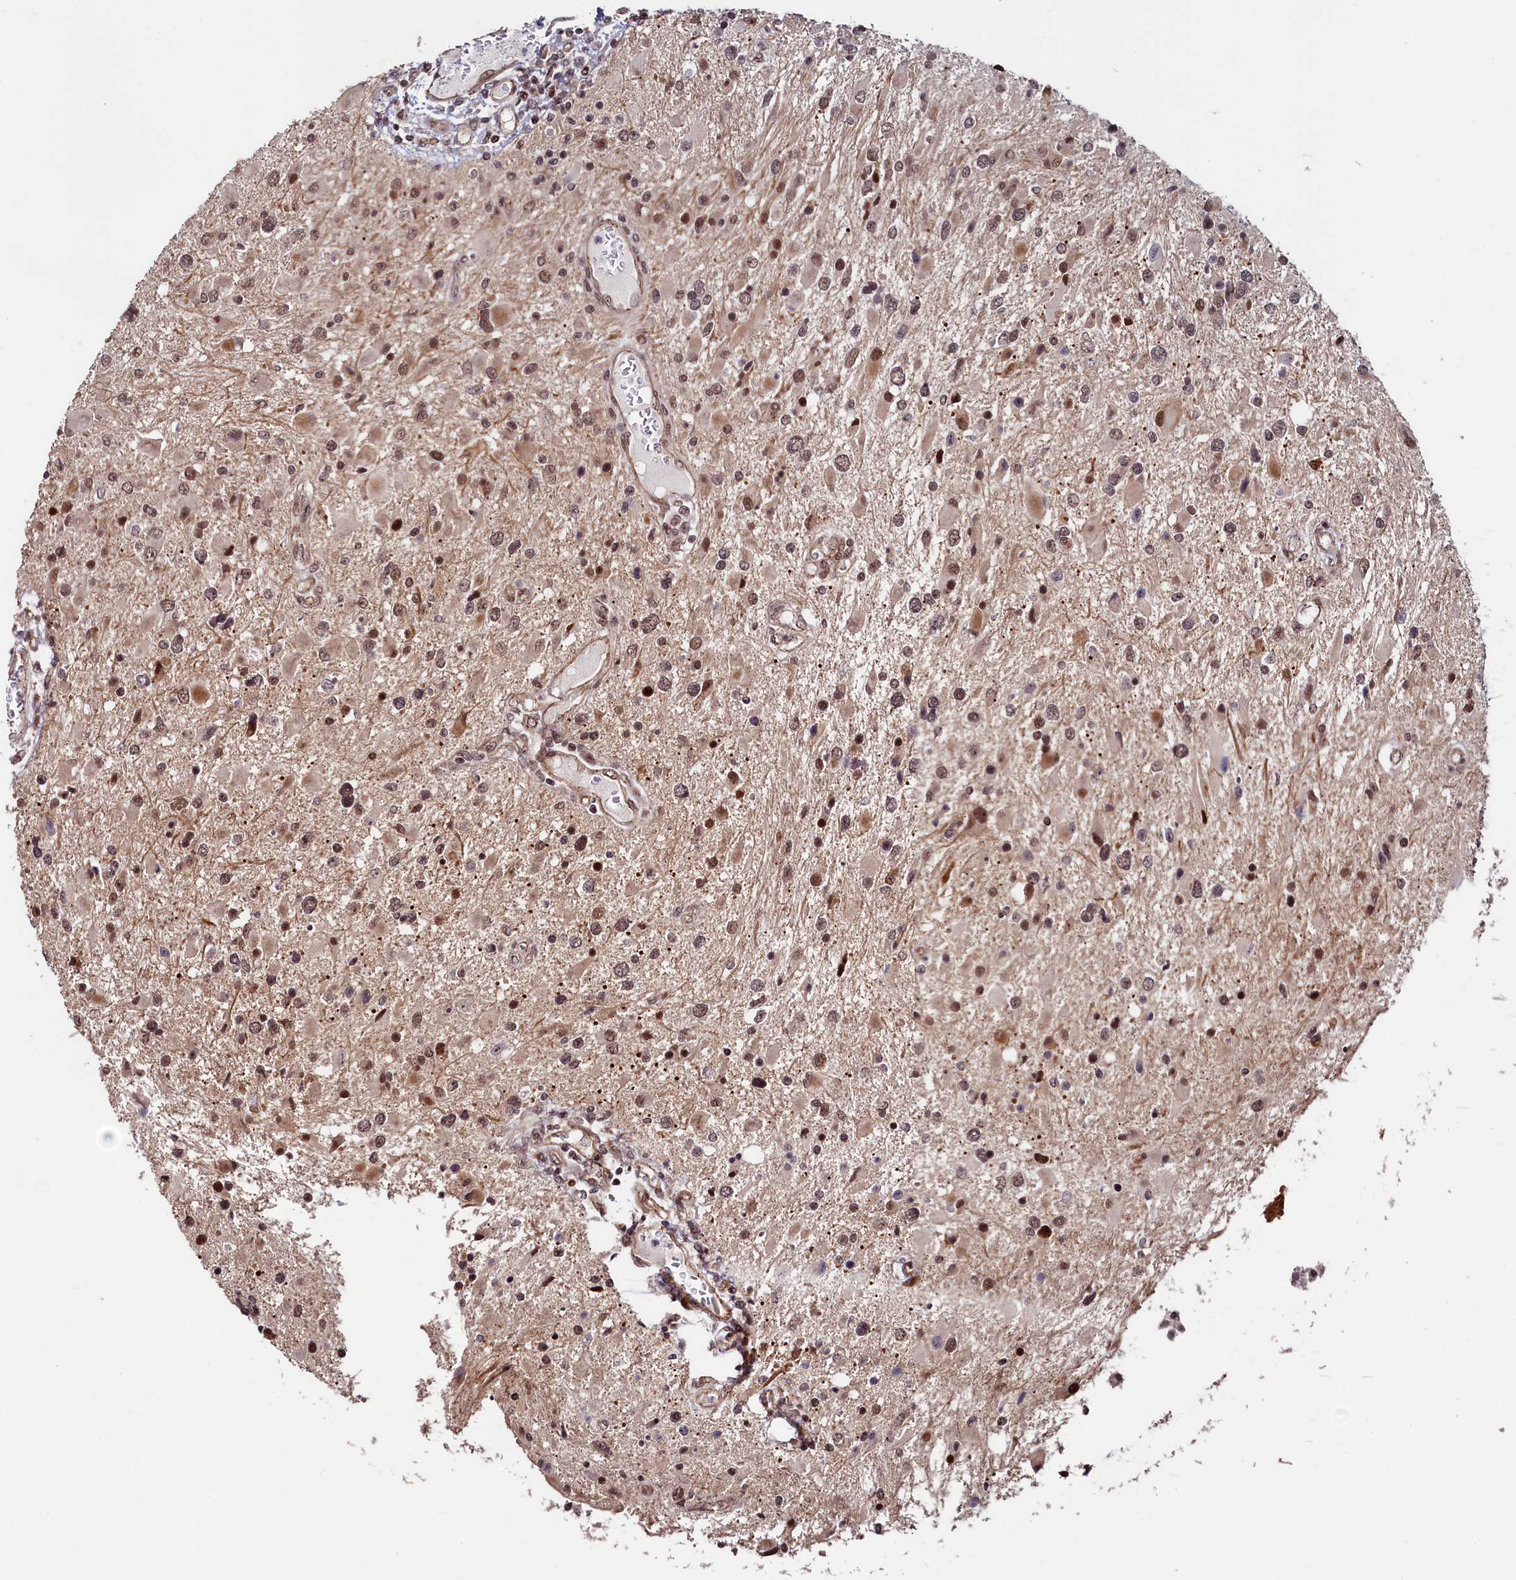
{"staining": {"intensity": "moderate", "quantity": "25%-75%", "location": "nuclear"}, "tissue": "glioma", "cell_type": "Tumor cells", "image_type": "cancer", "snomed": [{"axis": "morphology", "description": "Glioma, malignant, High grade"}, {"axis": "topography", "description": "Brain"}], "caption": "Glioma stained with DAB (3,3'-diaminobenzidine) immunohistochemistry (IHC) displays medium levels of moderate nuclear positivity in about 25%-75% of tumor cells.", "gene": "LEO1", "patient": {"sex": "male", "age": 53}}